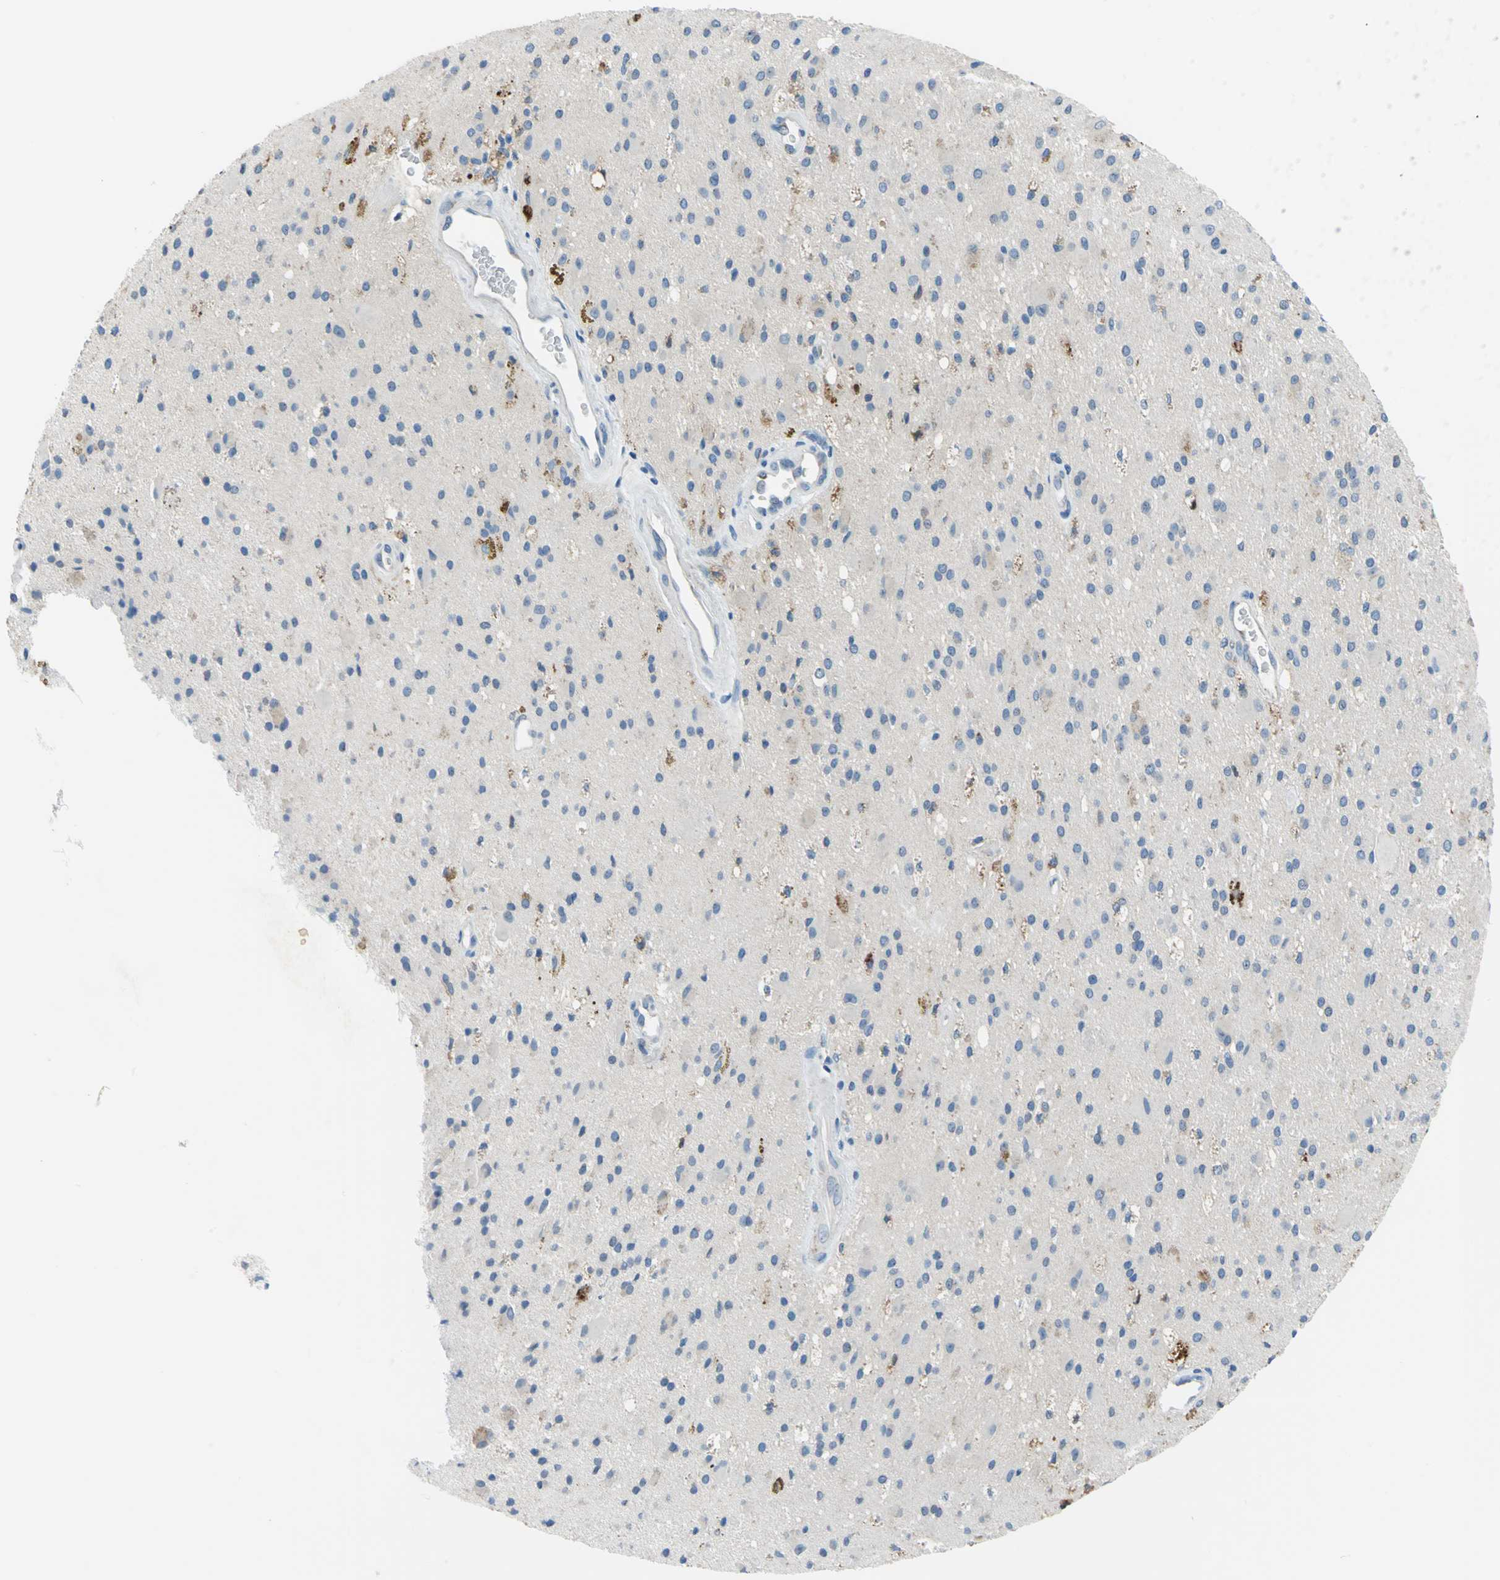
{"staining": {"intensity": "negative", "quantity": "none", "location": "none"}, "tissue": "glioma", "cell_type": "Tumor cells", "image_type": "cancer", "snomed": [{"axis": "morphology", "description": "Glioma, malignant, Low grade"}, {"axis": "topography", "description": "Brain"}], "caption": "Tumor cells show no significant positivity in malignant low-grade glioma.", "gene": "MUC4", "patient": {"sex": "male", "age": 58}}